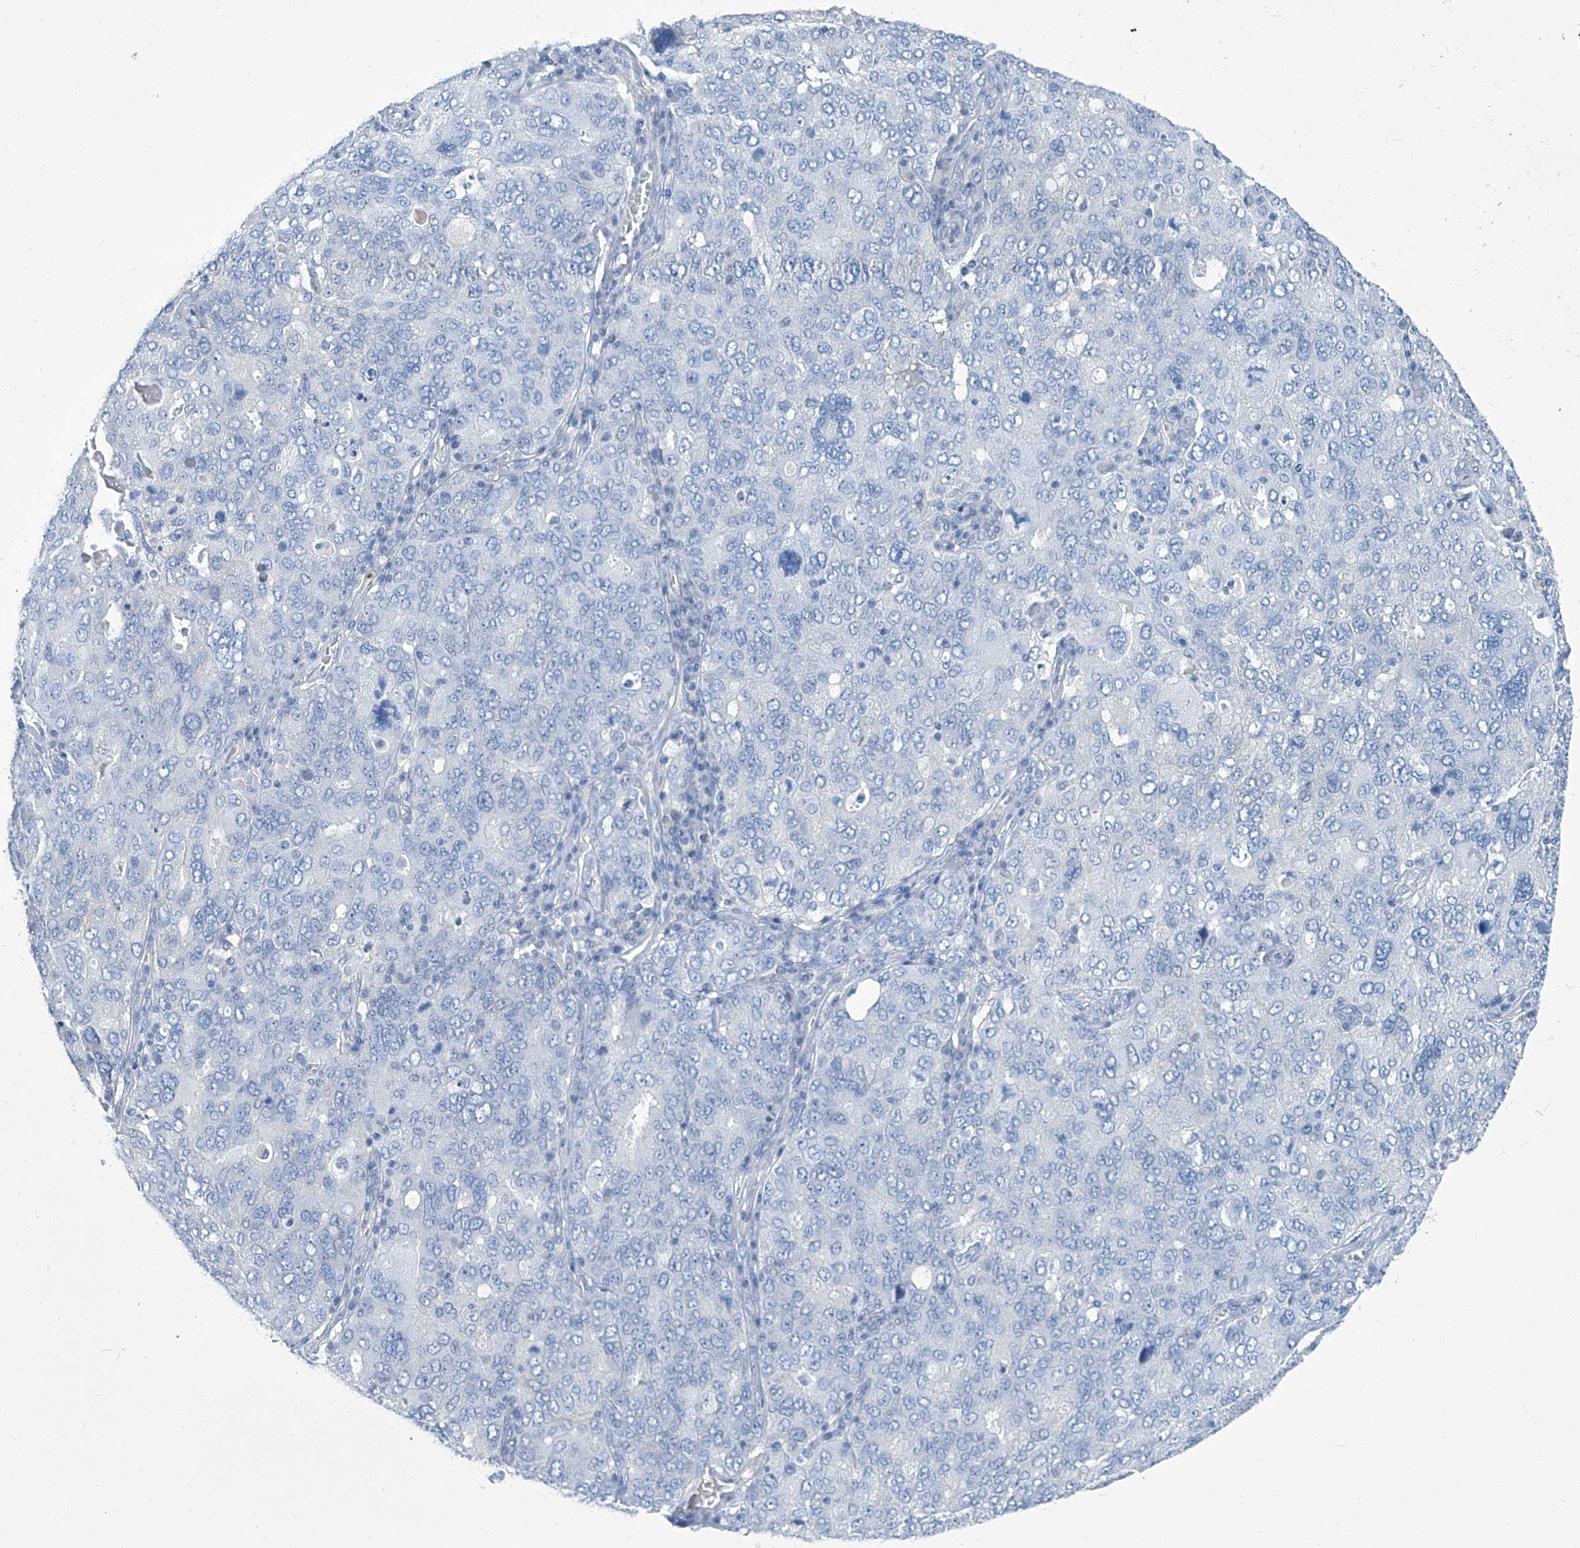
{"staining": {"intensity": "negative", "quantity": "none", "location": "none"}, "tissue": "ovarian cancer", "cell_type": "Tumor cells", "image_type": "cancer", "snomed": [{"axis": "morphology", "description": "Carcinoma, endometroid"}, {"axis": "topography", "description": "Ovary"}], "caption": "Tumor cells show no significant protein staining in endometroid carcinoma (ovarian). (IHC, brightfield microscopy, high magnification).", "gene": "PFKL", "patient": {"sex": "female", "age": 62}}